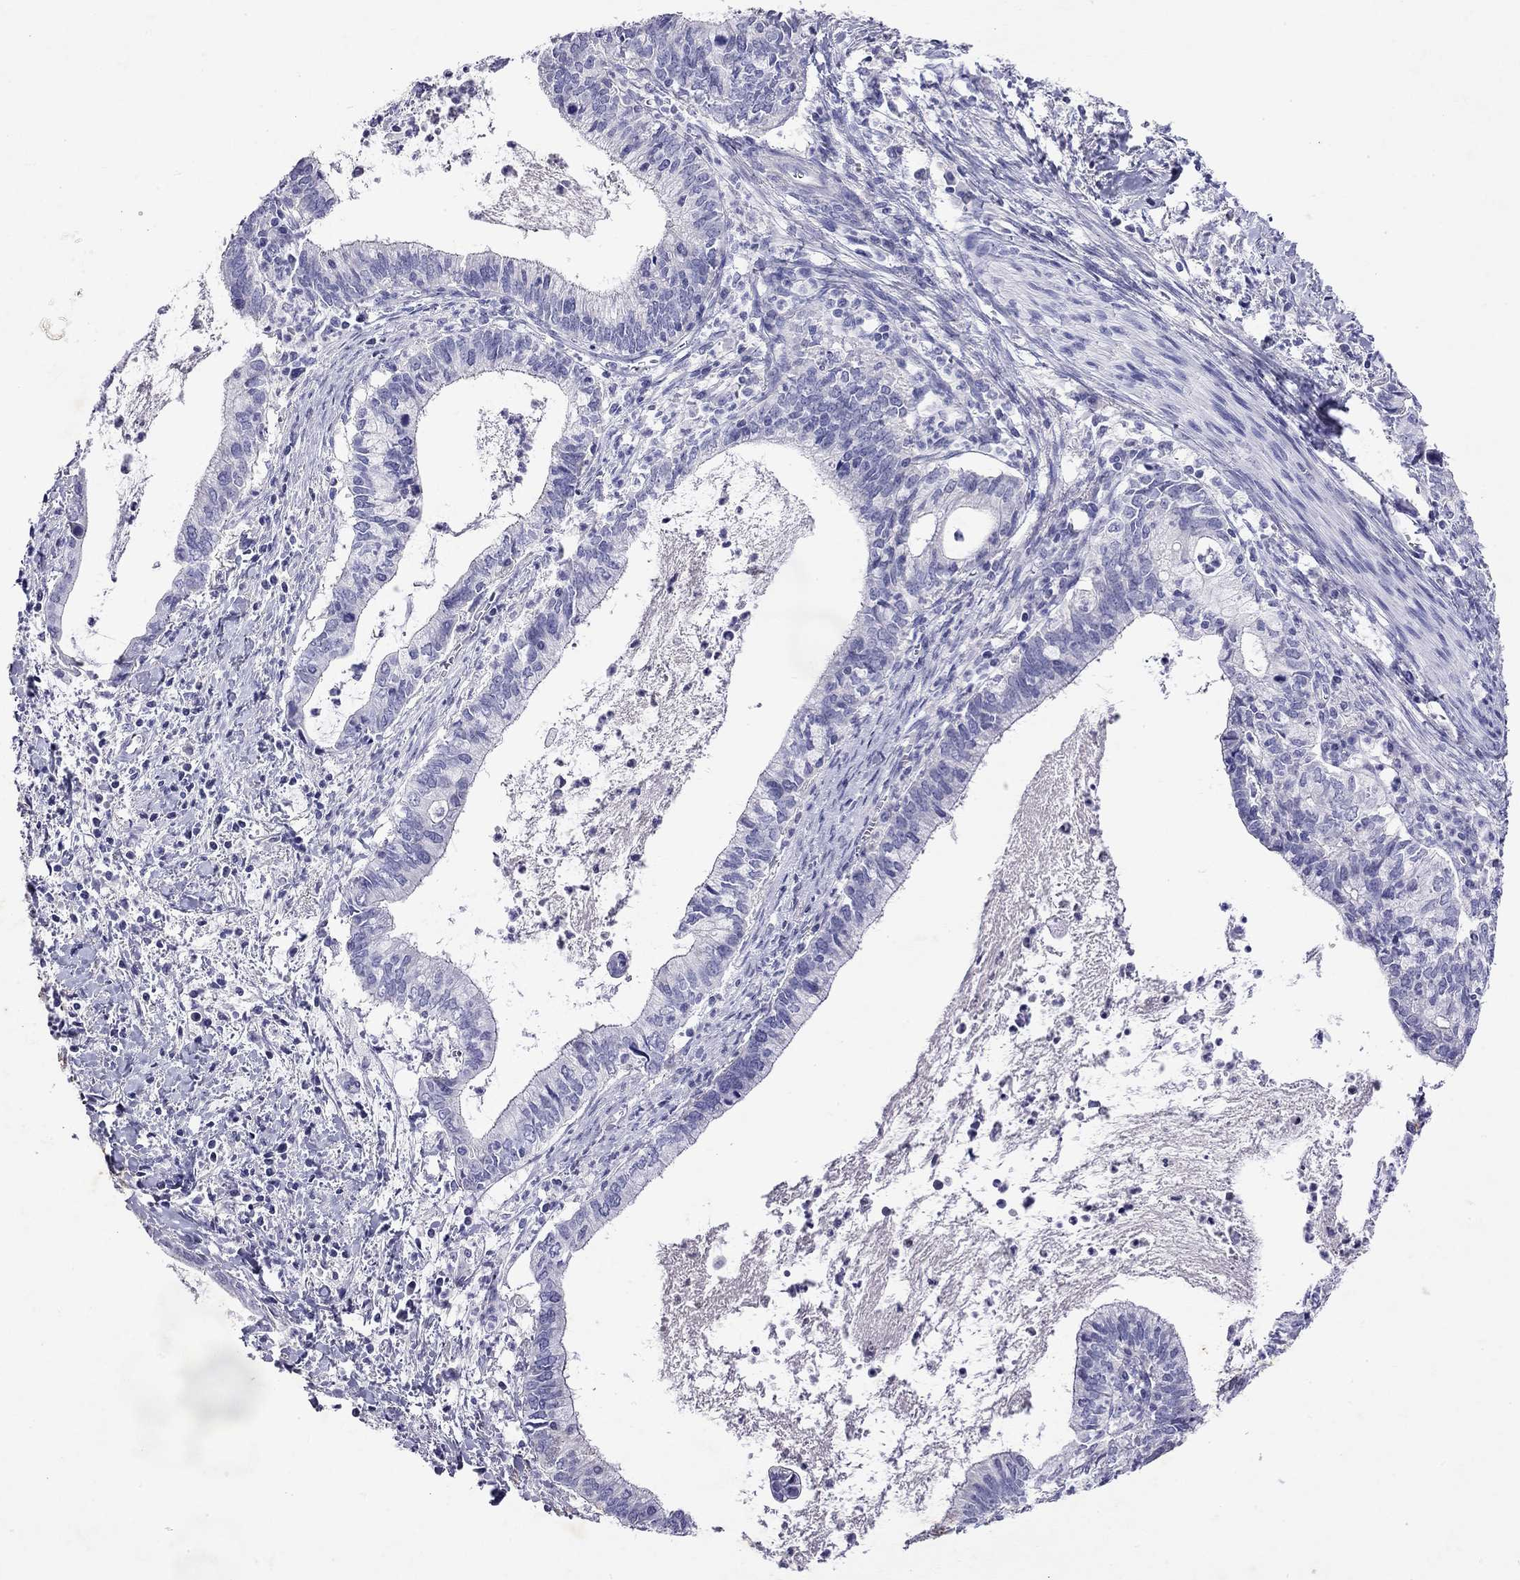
{"staining": {"intensity": "negative", "quantity": "none", "location": "none"}, "tissue": "cervical cancer", "cell_type": "Tumor cells", "image_type": "cancer", "snomed": [{"axis": "morphology", "description": "Adenocarcinoma, NOS"}, {"axis": "topography", "description": "Cervix"}], "caption": "Tumor cells show no significant protein positivity in cervical cancer.", "gene": "GNAT3", "patient": {"sex": "female", "age": 42}}